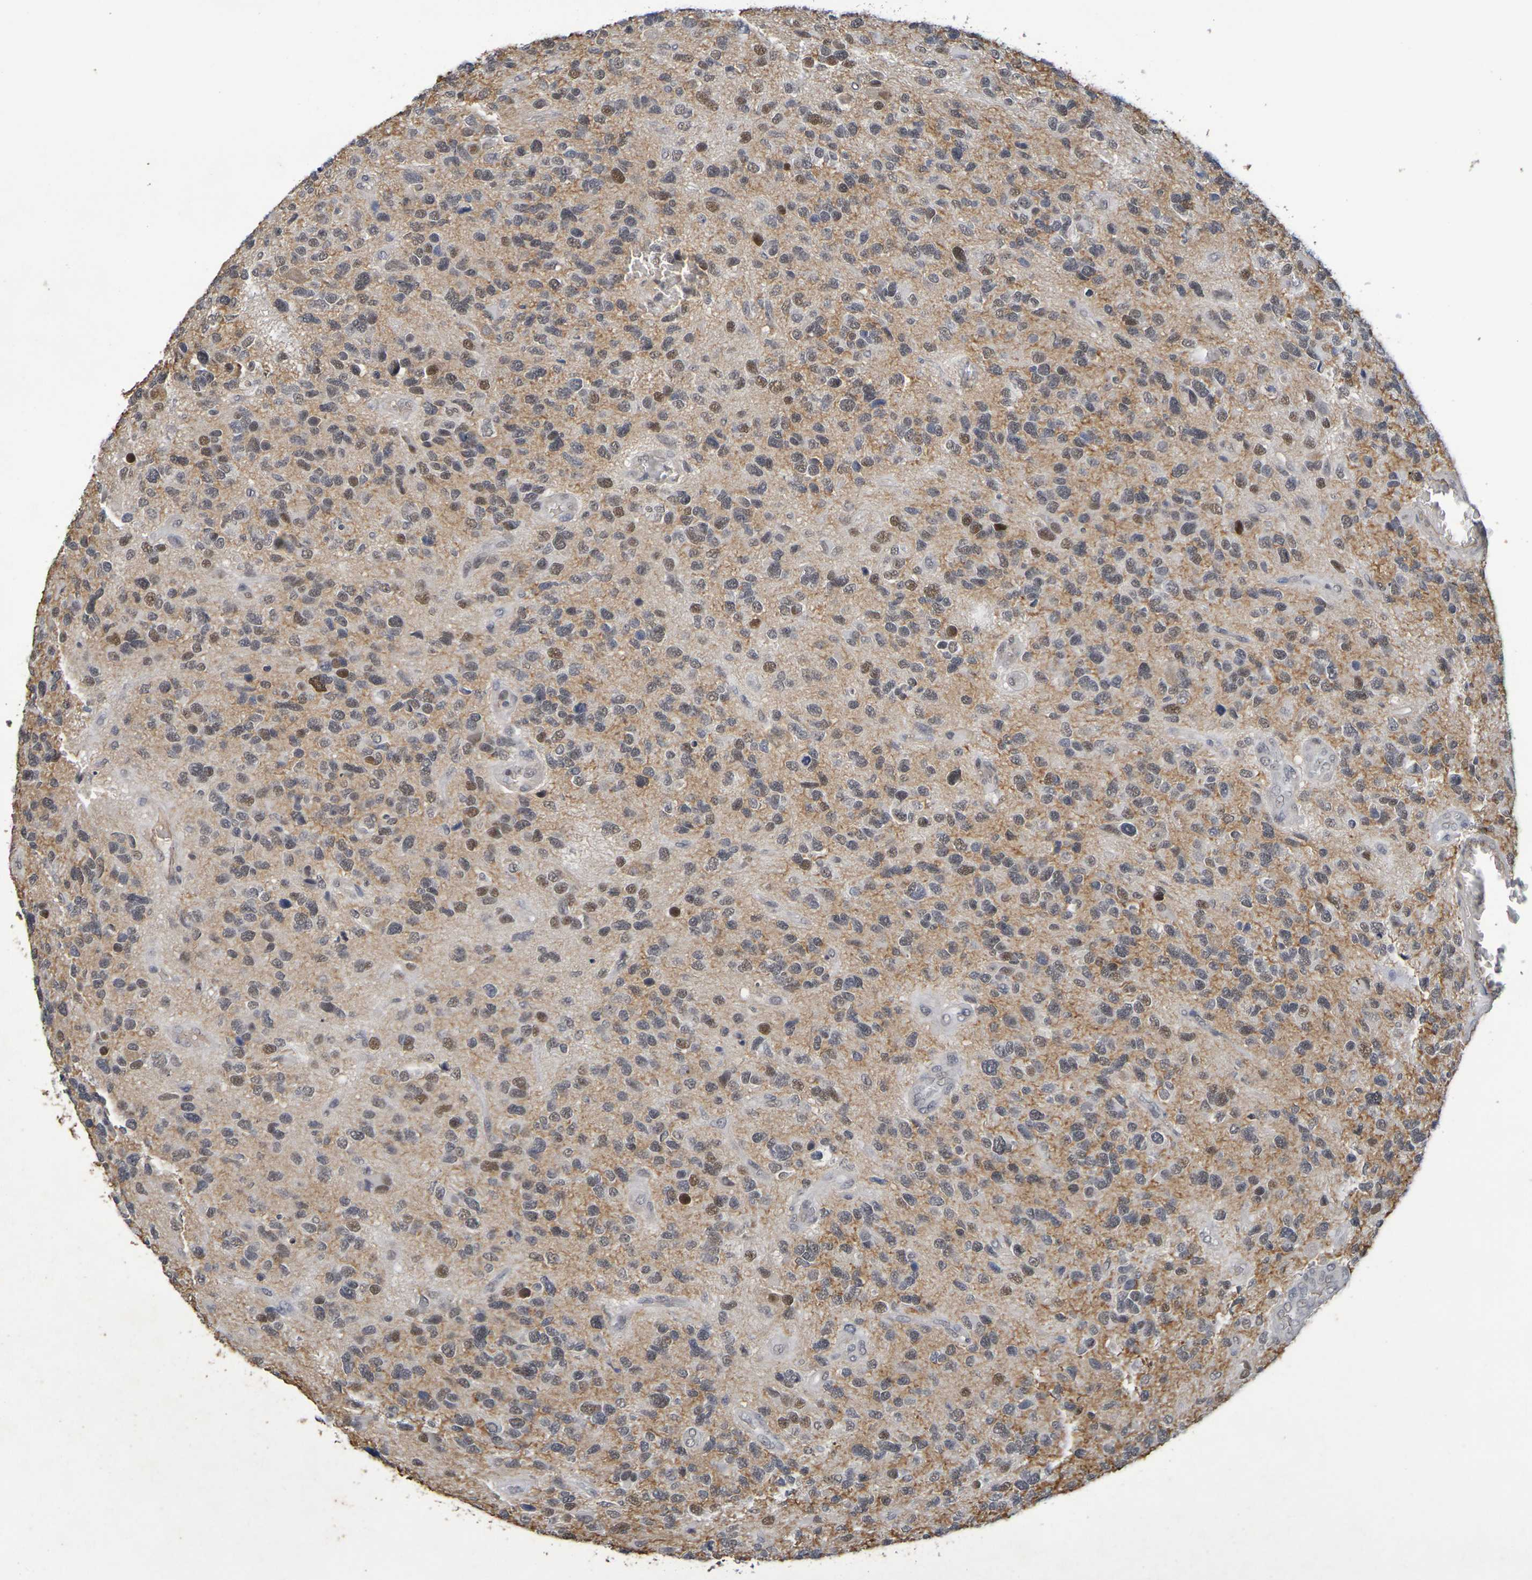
{"staining": {"intensity": "moderate", "quantity": "25%-75%", "location": "nuclear"}, "tissue": "glioma", "cell_type": "Tumor cells", "image_type": "cancer", "snomed": [{"axis": "morphology", "description": "Glioma, malignant, High grade"}, {"axis": "topography", "description": "Brain"}], "caption": "Immunohistochemistry (IHC) image of neoplastic tissue: malignant high-grade glioma stained using IHC demonstrates medium levels of moderate protein expression localized specifically in the nuclear of tumor cells, appearing as a nuclear brown color.", "gene": "TERF2", "patient": {"sex": "female", "age": 58}}